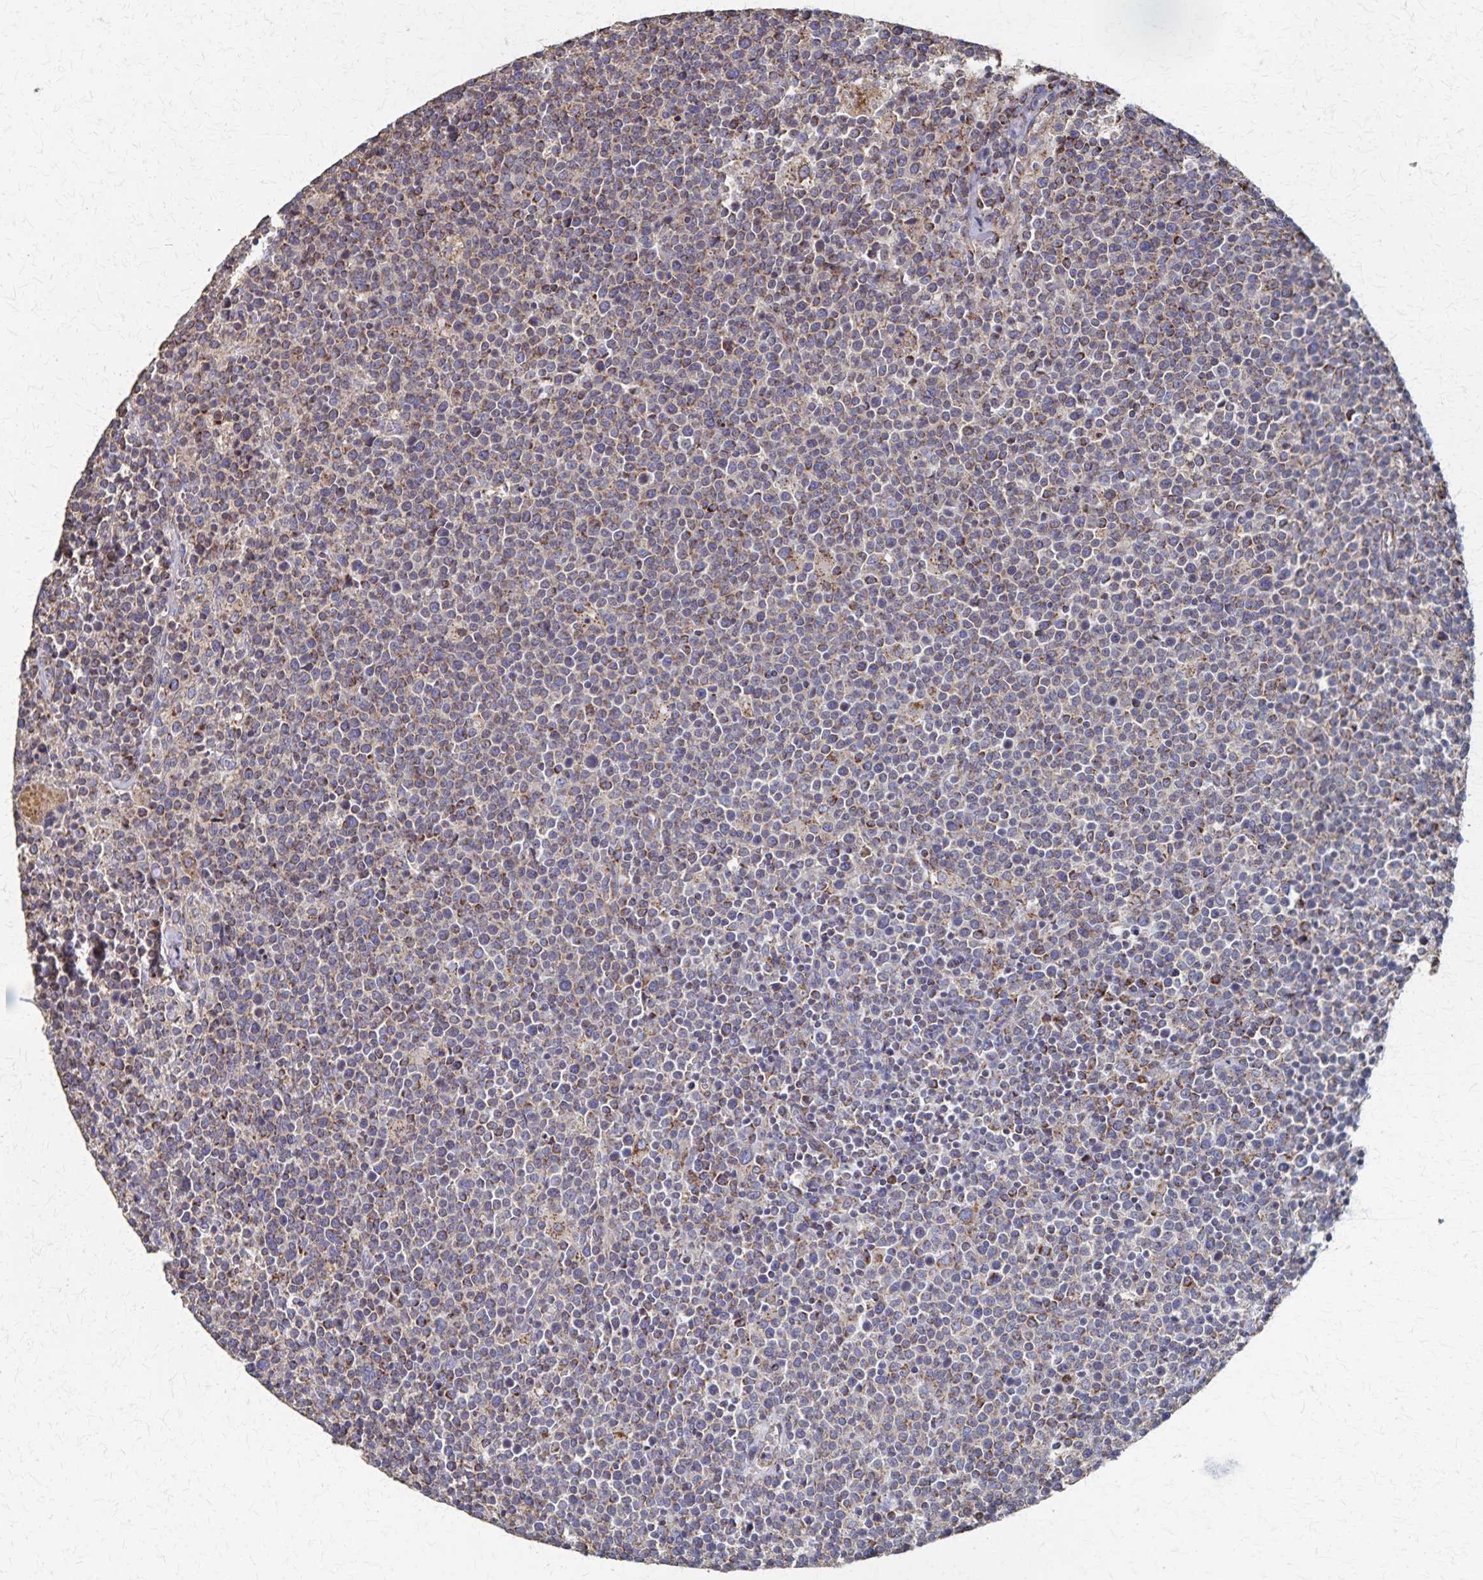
{"staining": {"intensity": "moderate", "quantity": "25%-75%", "location": "cytoplasmic/membranous"}, "tissue": "lymphoma", "cell_type": "Tumor cells", "image_type": "cancer", "snomed": [{"axis": "morphology", "description": "Malignant lymphoma, non-Hodgkin's type, High grade"}, {"axis": "topography", "description": "Lymph node"}], "caption": "Moderate cytoplasmic/membranous expression for a protein is present in approximately 25%-75% of tumor cells of malignant lymphoma, non-Hodgkin's type (high-grade) using IHC.", "gene": "PGAP2", "patient": {"sex": "male", "age": 61}}